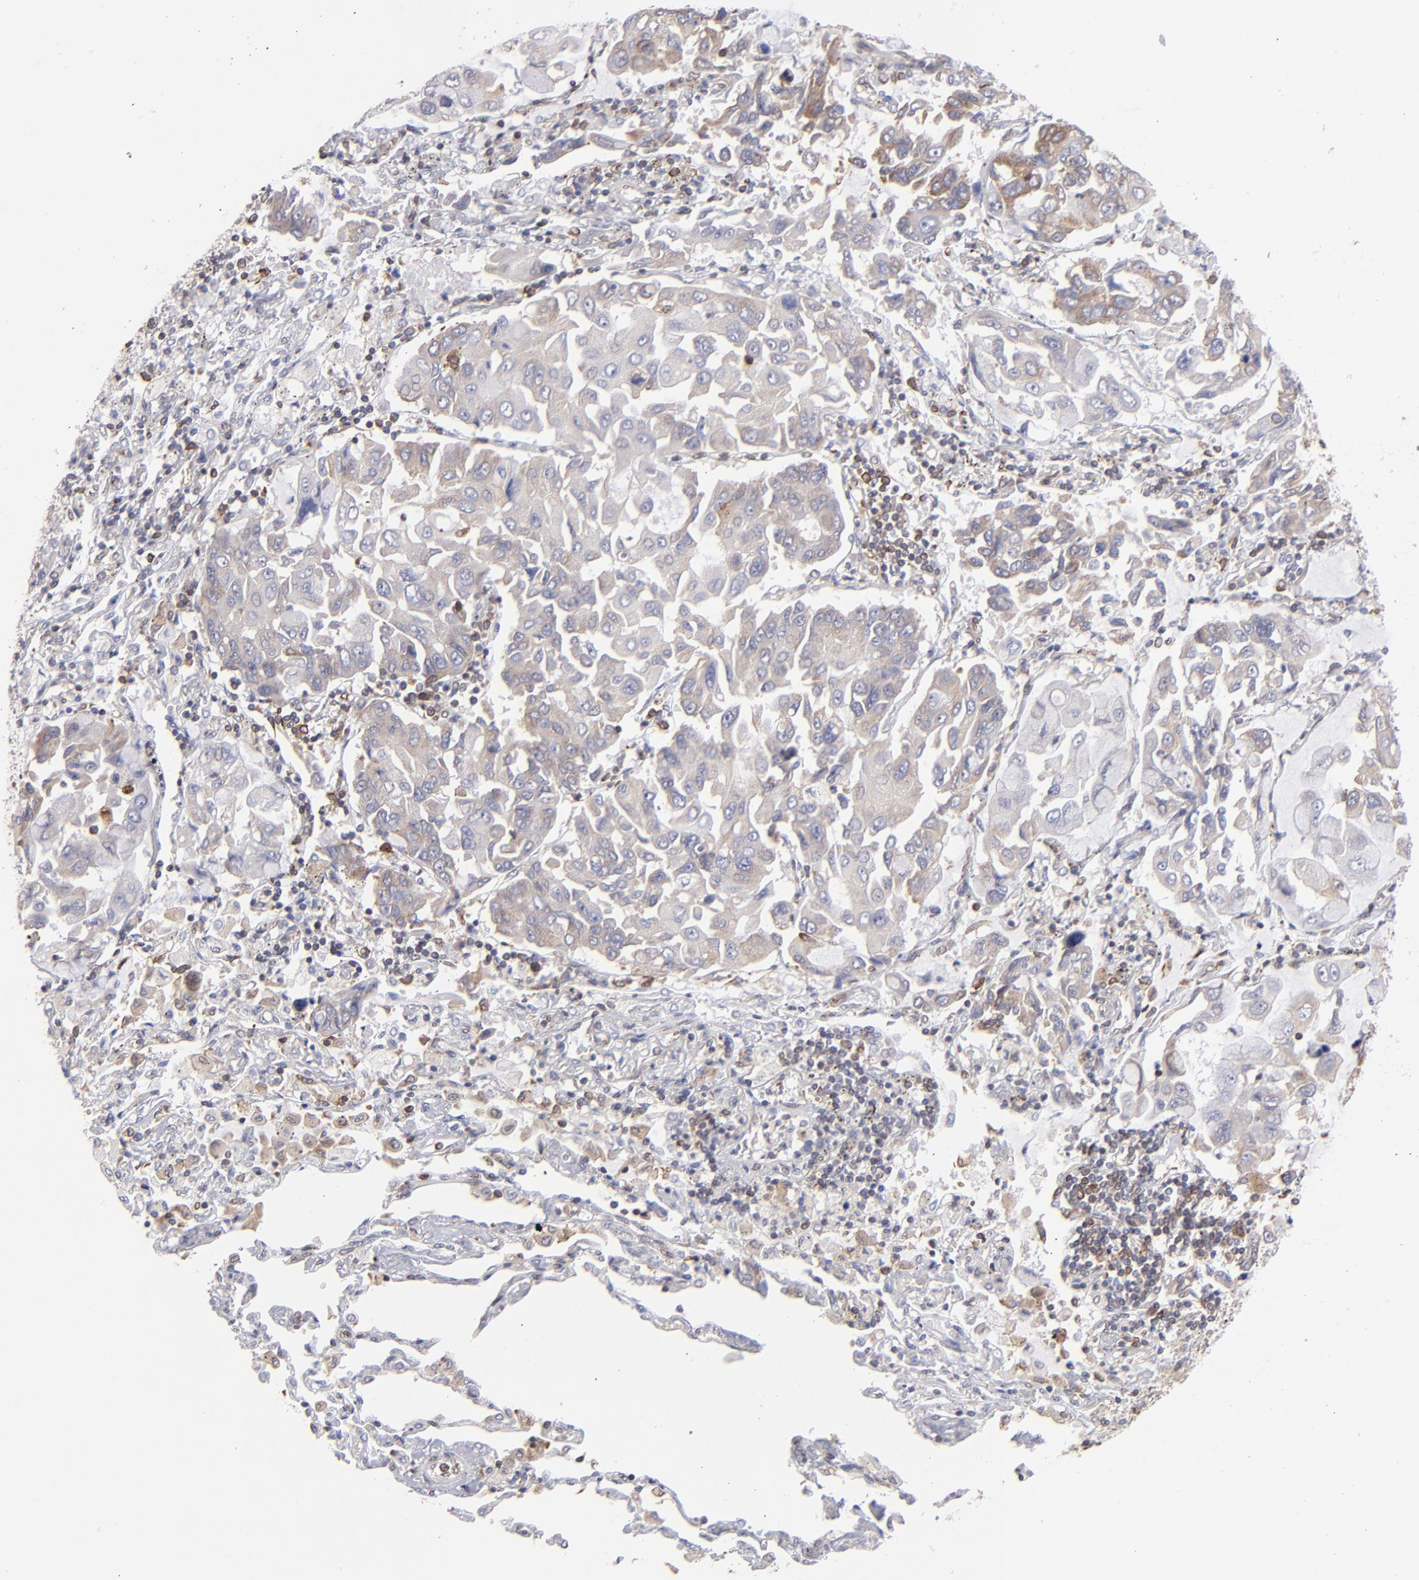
{"staining": {"intensity": "moderate", "quantity": "25%-75%", "location": "cytoplasmic/membranous"}, "tissue": "lung cancer", "cell_type": "Tumor cells", "image_type": "cancer", "snomed": [{"axis": "morphology", "description": "Adenocarcinoma, NOS"}, {"axis": "topography", "description": "Lung"}], "caption": "Immunohistochemistry (DAB) staining of lung cancer (adenocarcinoma) exhibits moderate cytoplasmic/membranous protein expression in approximately 25%-75% of tumor cells. Nuclei are stained in blue.", "gene": "TMX1", "patient": {"sex": "male", "age": 64}}